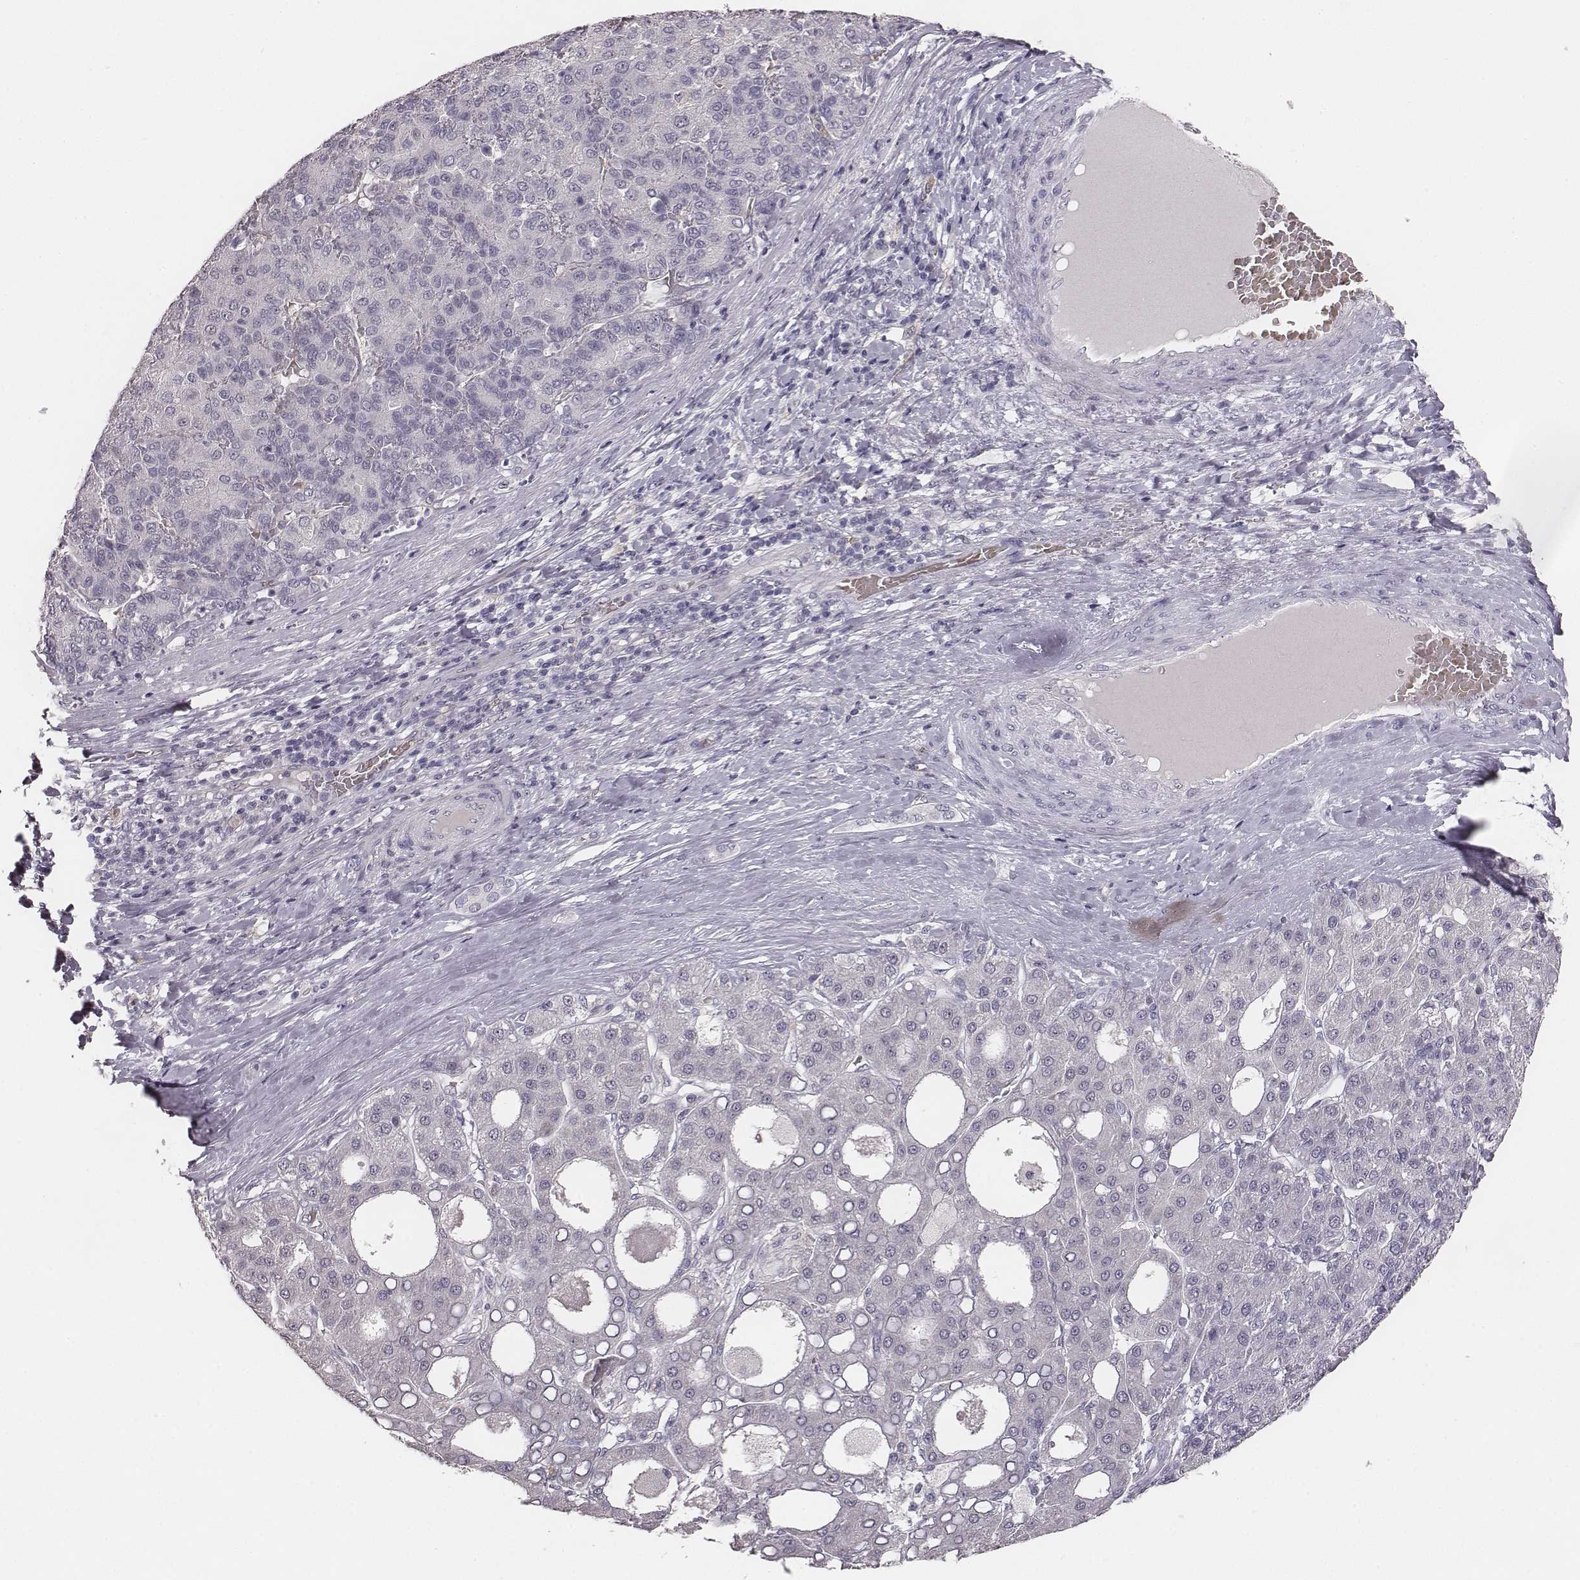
{"staining": {"intensity": "negative", "quantity": "none", "location": "none"}, "tissue": "liver cancer", "cell_type": "Tumor cells", "image_type": "cancer", "snomed": [{"axis": "morphology", "description": "Carcinoma, Hepatocellular, NOS"}, {"axis": "topography", "description": "Liver"}], "caption": "Liver cancer (hepatocellular carcinoma) stained for a protein using IHC shows no staining tumor cells.", "gene": "NIFK", "patient": {"sex": "male", "age": 65}}